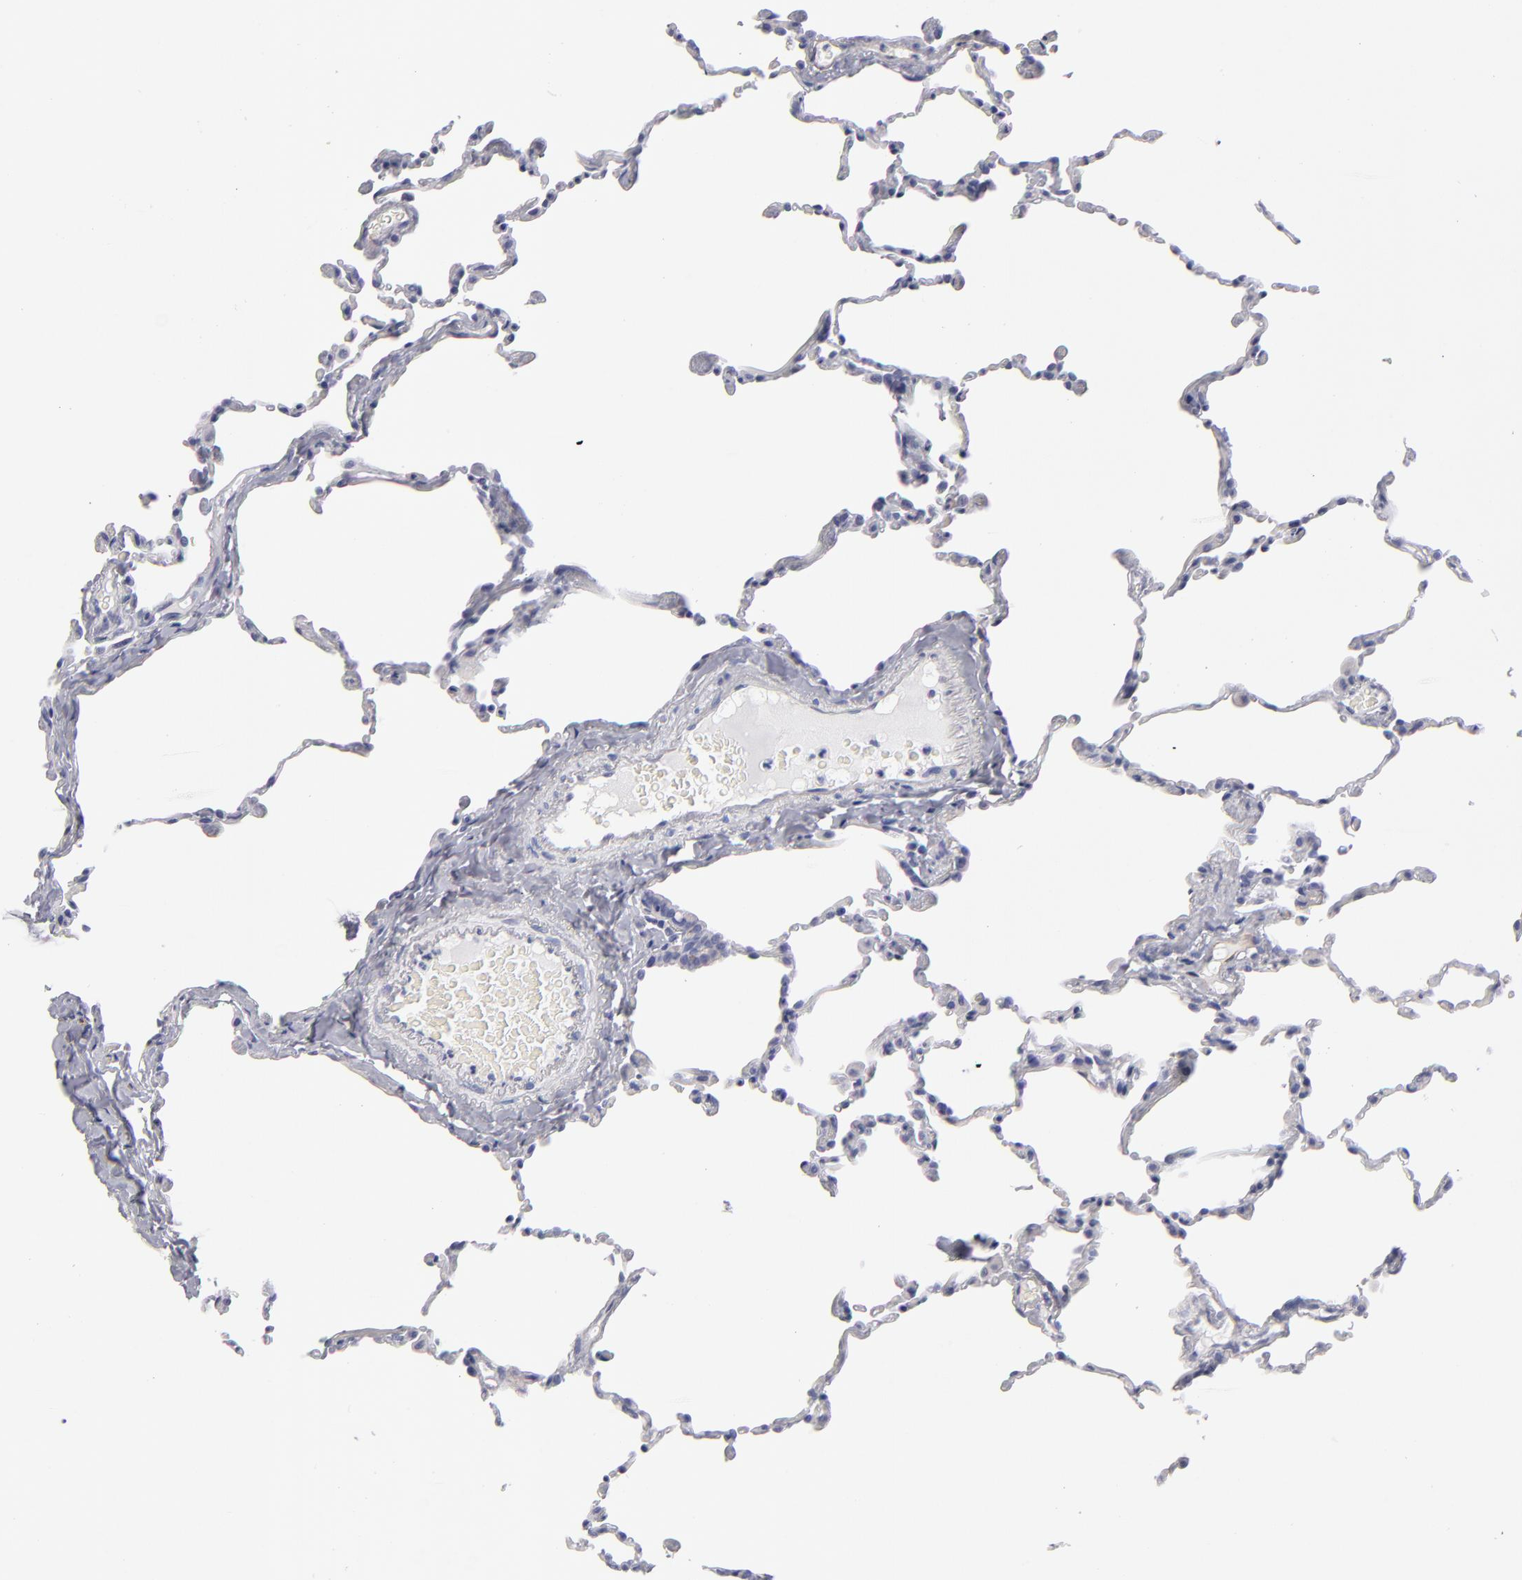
{"staining": {"intensity": "negative", "quantity": "none", "location": "none"}, "tissue": "lung", "cell_type": "Alveolar cells", "image_type": "normal", "snomed": [{"axis": "morphology", "description": "Normal tissue, NOS"}, {"axis": "topography", "description": "Lung"}], "caption": "DAB immunohistochemical staining of normal lung demonstrates no significant expression in alveolar cells. (DAB IHC, high magnification).", "gene": "PLVAP", "patient": {"sex": "female", "age": 61}}